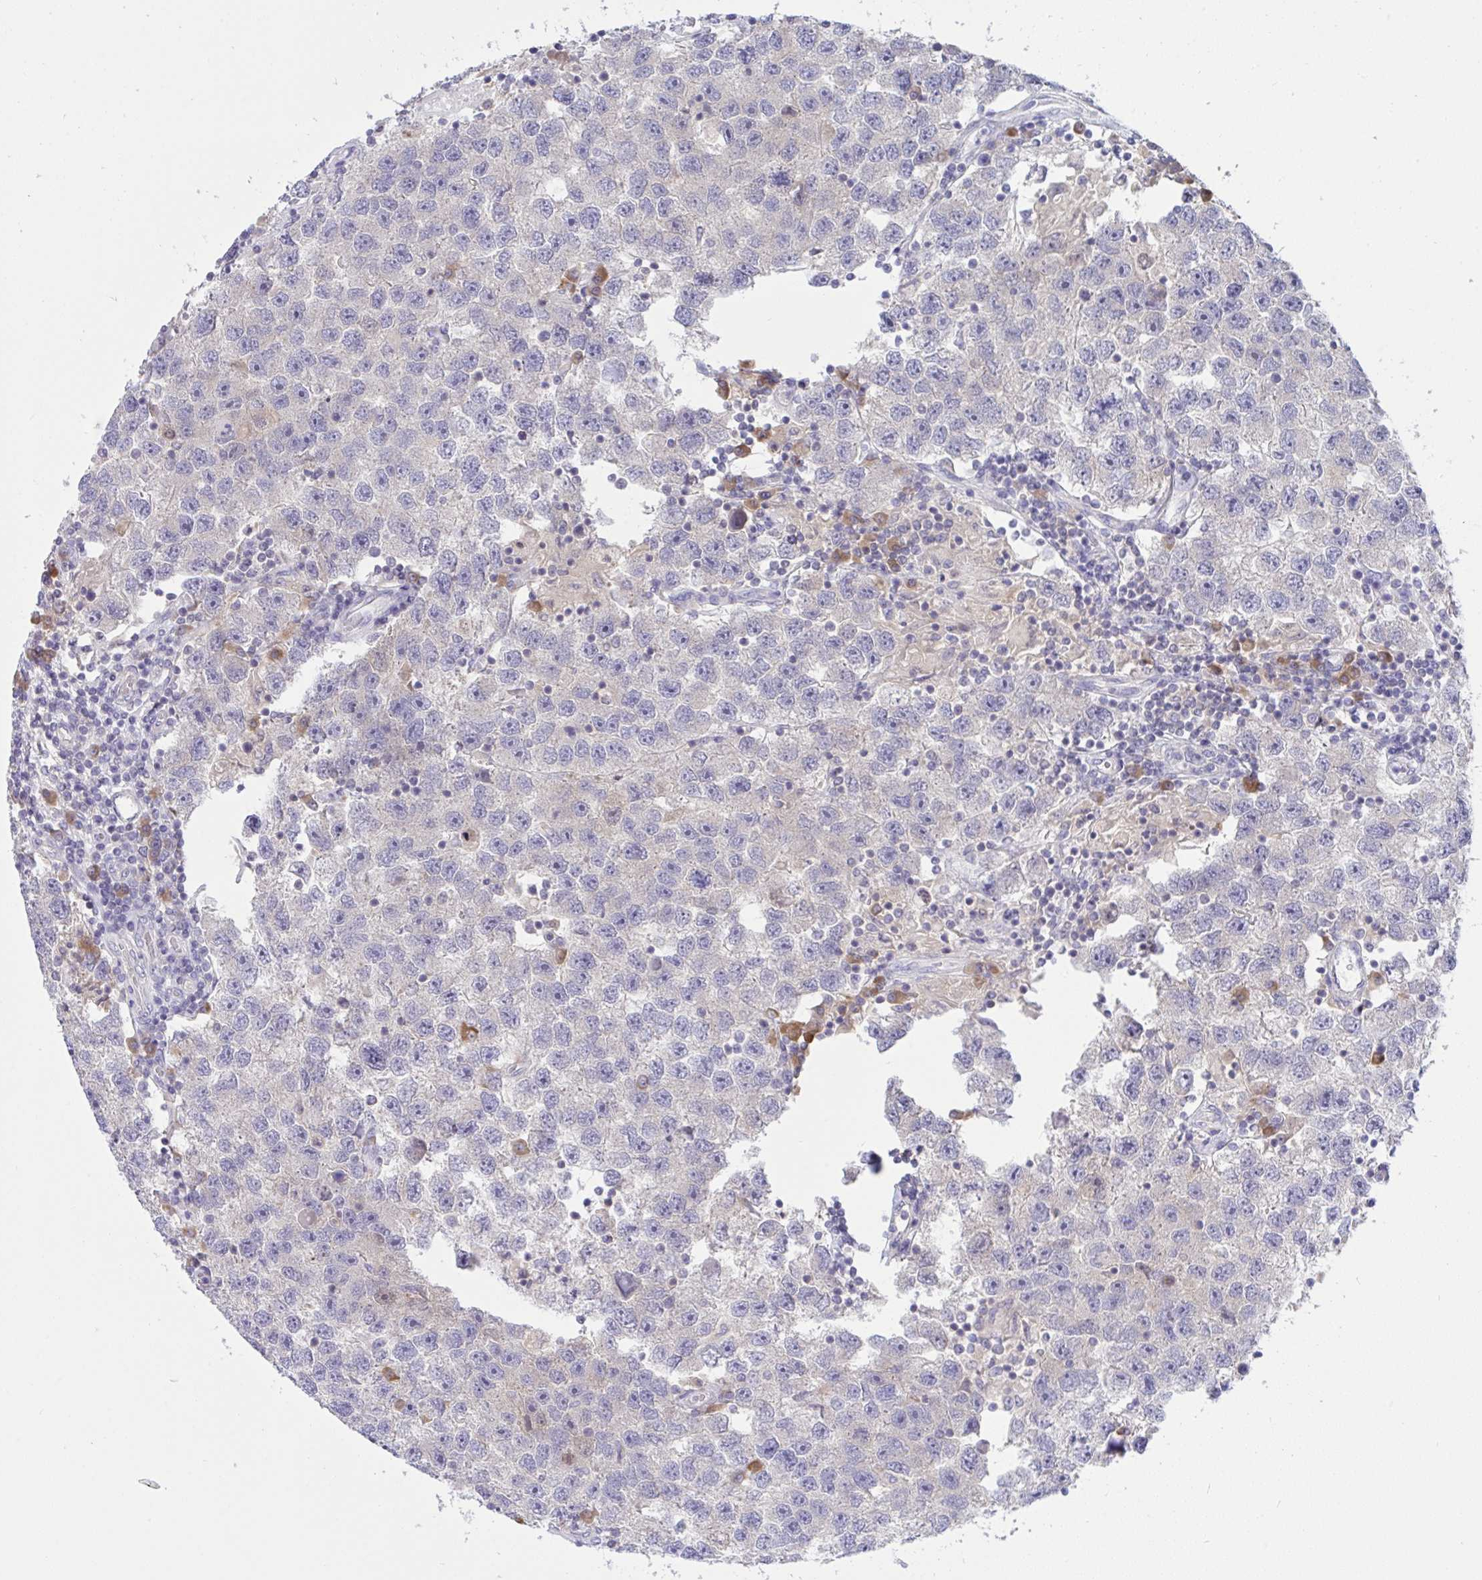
{"staining": {"intensity": "negative", "quantity": "none", "location": "none"}, "tissue": "testis cancer", "cell_type": "Tumor cells", "image_type": "cancer", "snomed": [{"axis": "morphology", "description": "Seminoma, NOS"}, {"axis": "topography", "description": "Testis"}], "caption": "The histopathology image exhibits no significant positivity in tumor cells of testis cancer (seminoma).", "gene": "TMEM41A", "patient": {"sex": "male", "age": 26}}